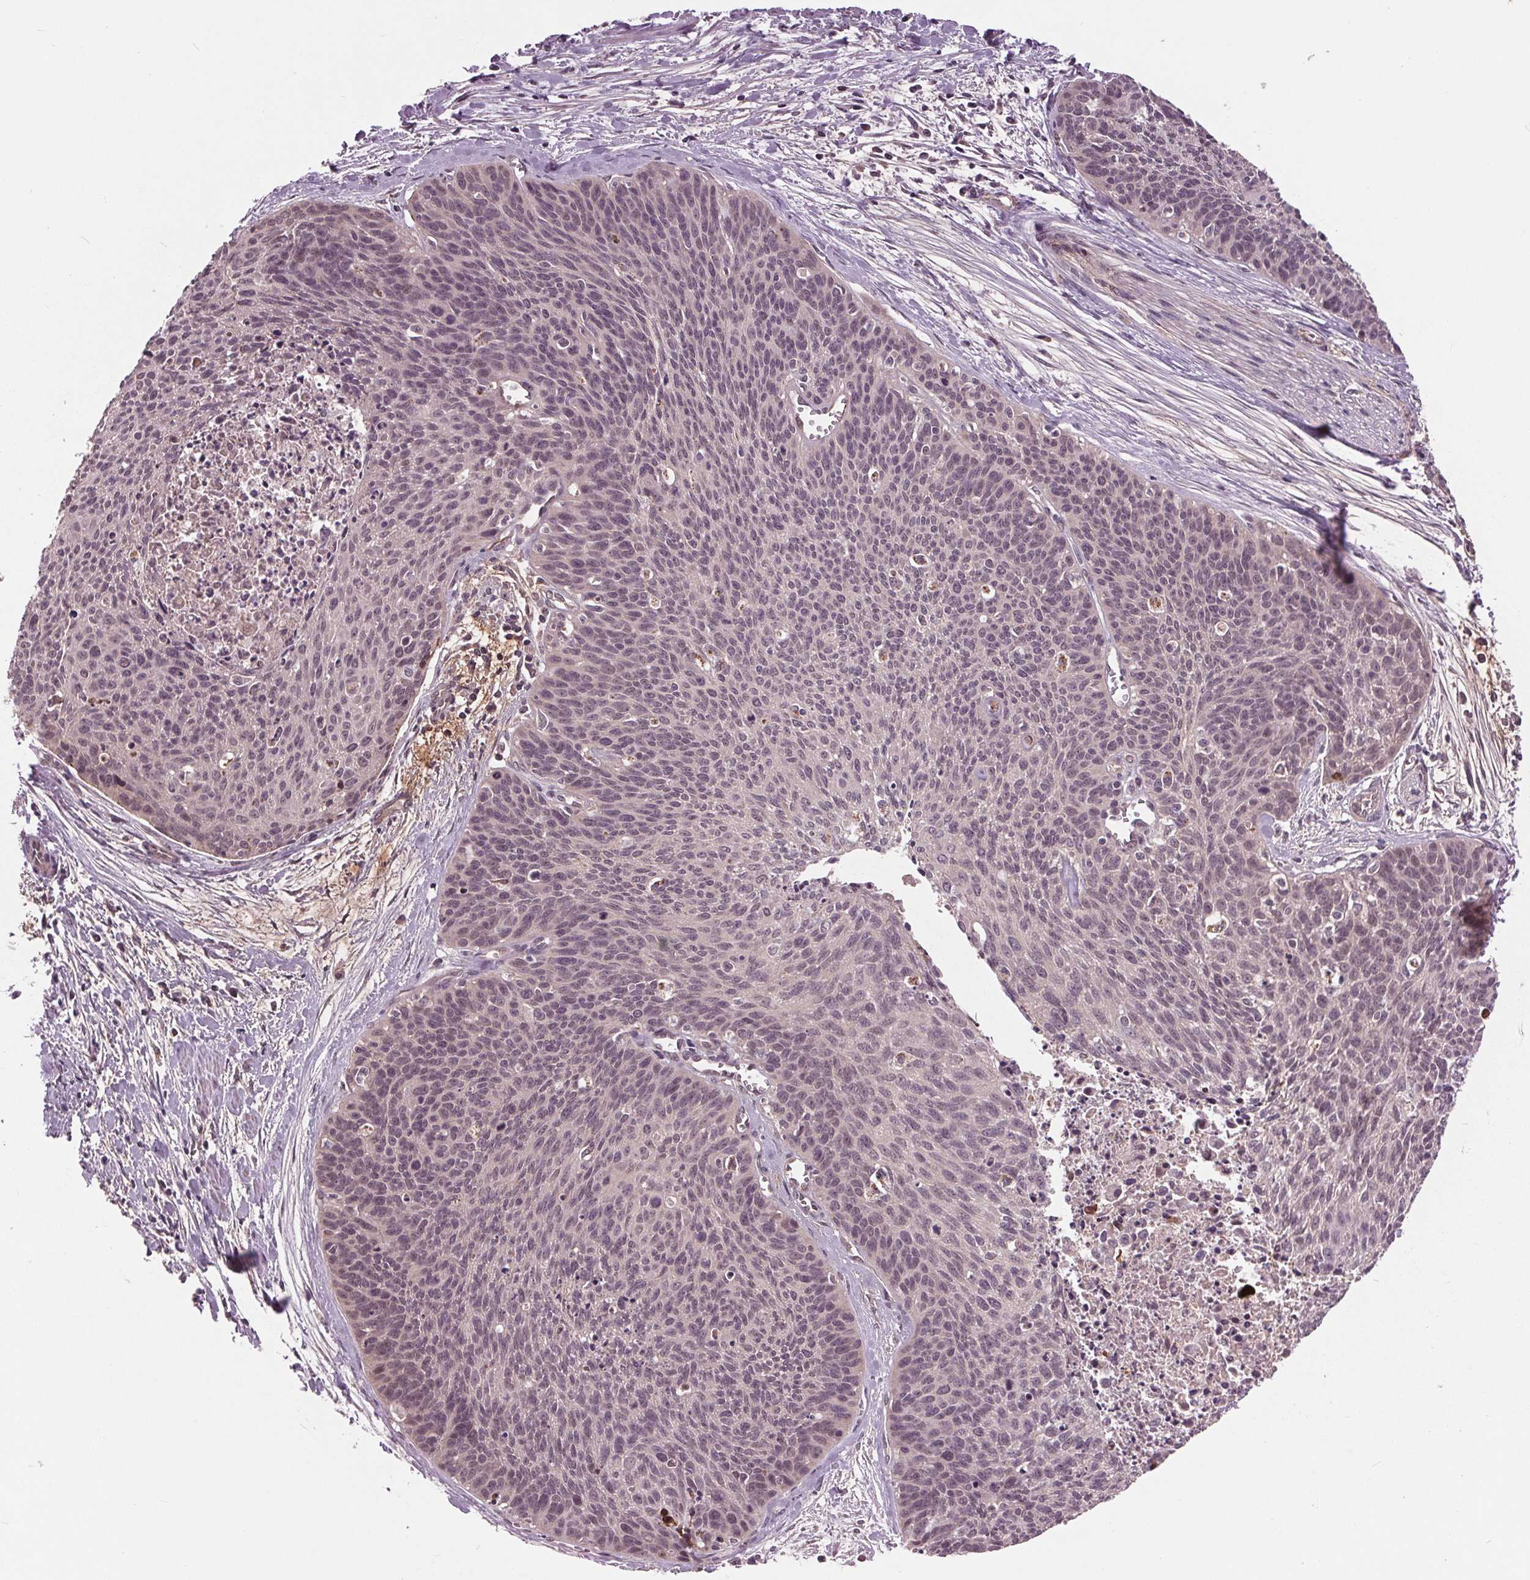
{"staining": {"intensity": "negative", "quantity": "none", "location": "none"}, "tissue": "cervical cancer", "cell_type": "Tumor cells", "image_type": "cancer", "snomed": [{"axis": "morphology", "description": "Squamous cell carcinoma, NOS"}, {"axis": "topography", "description": "Cervix"}], "caption": "Protein analysis of cervical cancer (squamous cell carcinoma) exhibits no significant positivity in tumor cells. (DAB (3,3'-diaminobenzidine) immunohistochemistry with hematoxylin counter stain).", "gene": "MAPK8", "patient": {"sex": "female", "age": 55}}